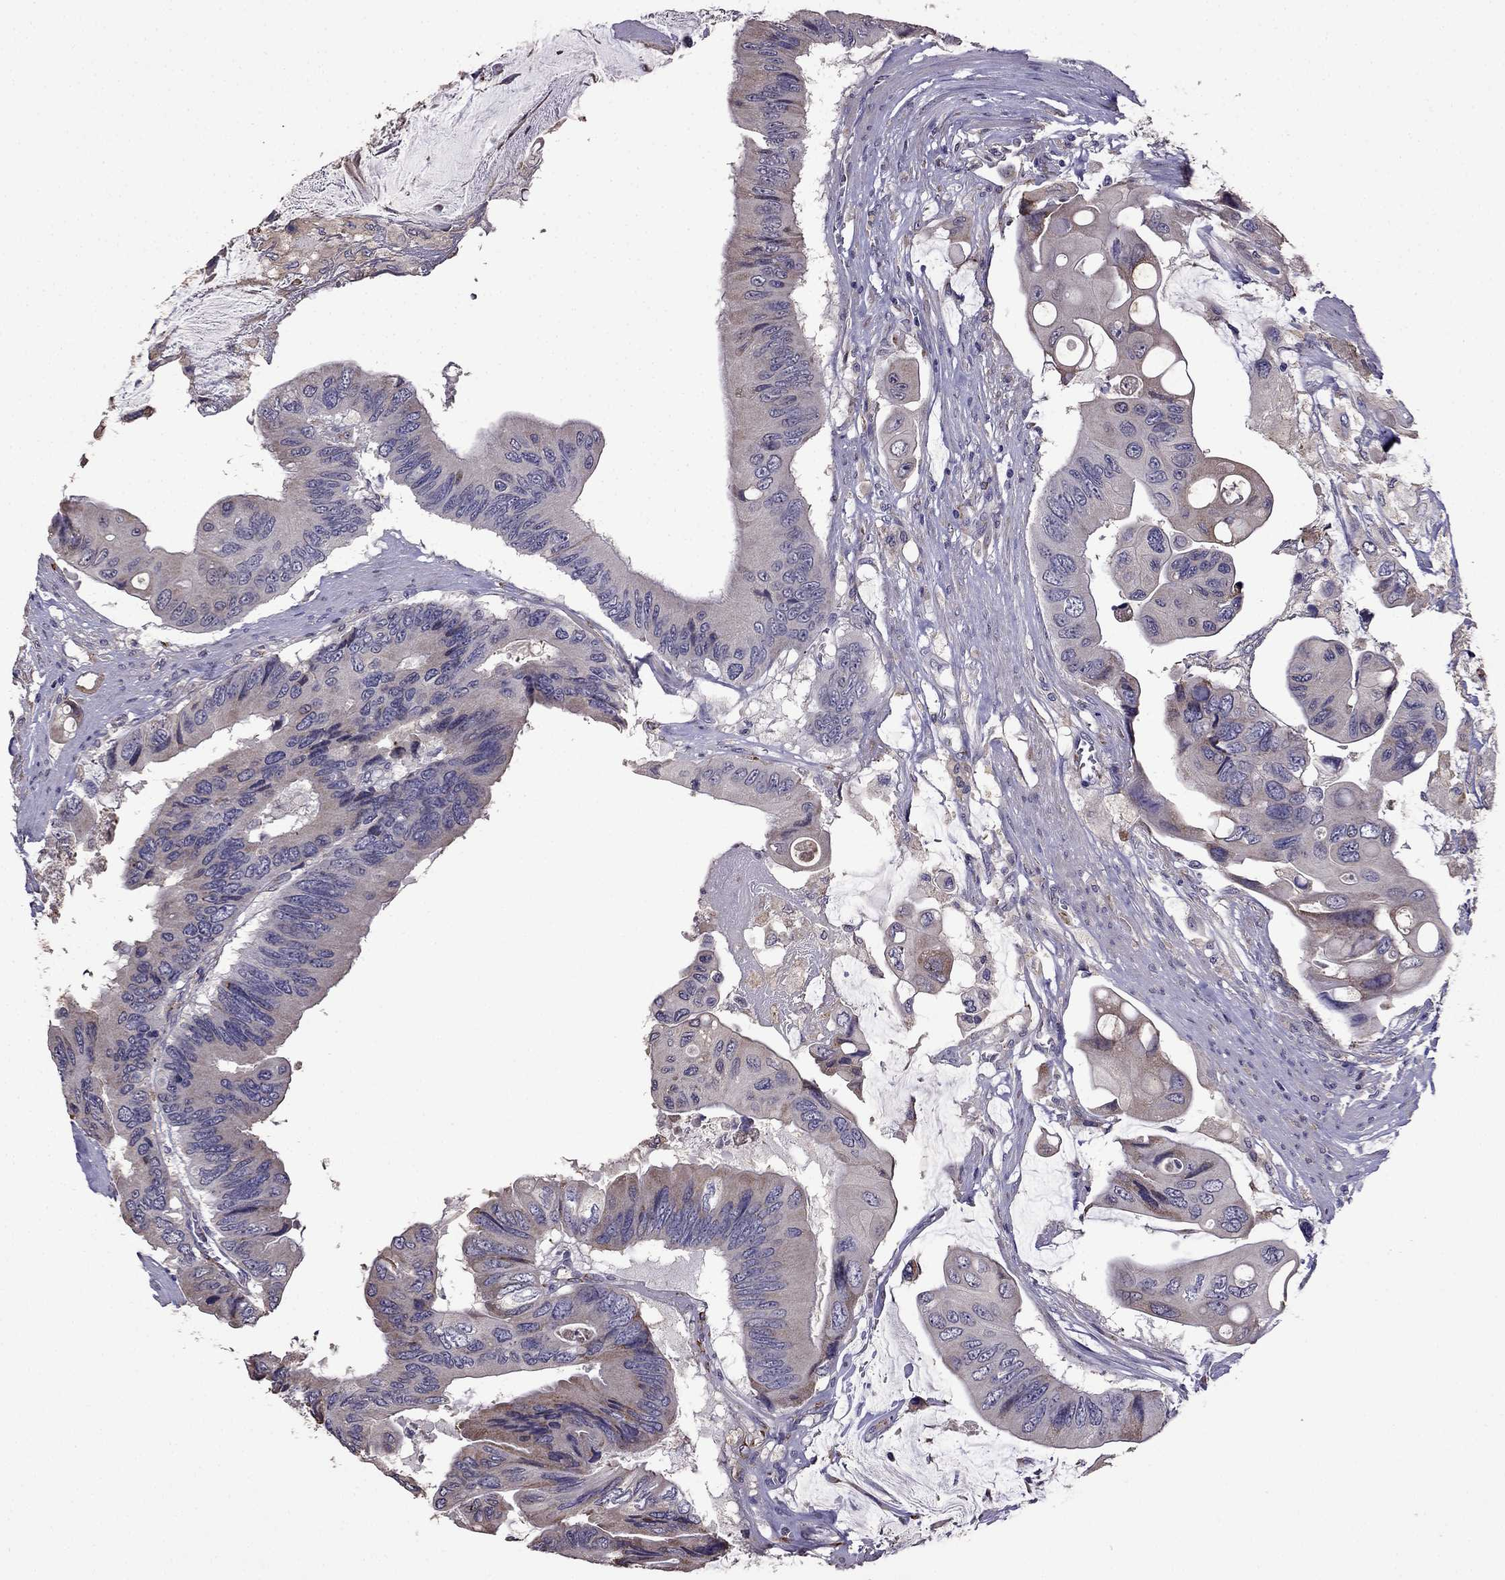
{"staining": {"intensity": "negative", "quantity": "none", "location": "none"}, "tissue": "colorectal cancer", "cell_type": "Tumor cells", "image_type": "cancer", "snomed": [{"axis": "morphology", "description": "Adenocarcinoma, NOS"}, {"axis": "topography", "description": "Rectum"}], "caption": "Micrograph shows no protein staining in tumor cells of adenocarcinoma (colorectal) tissue.", "gene": "CDH9", "patient": {"sex": "male", "age": 63}}